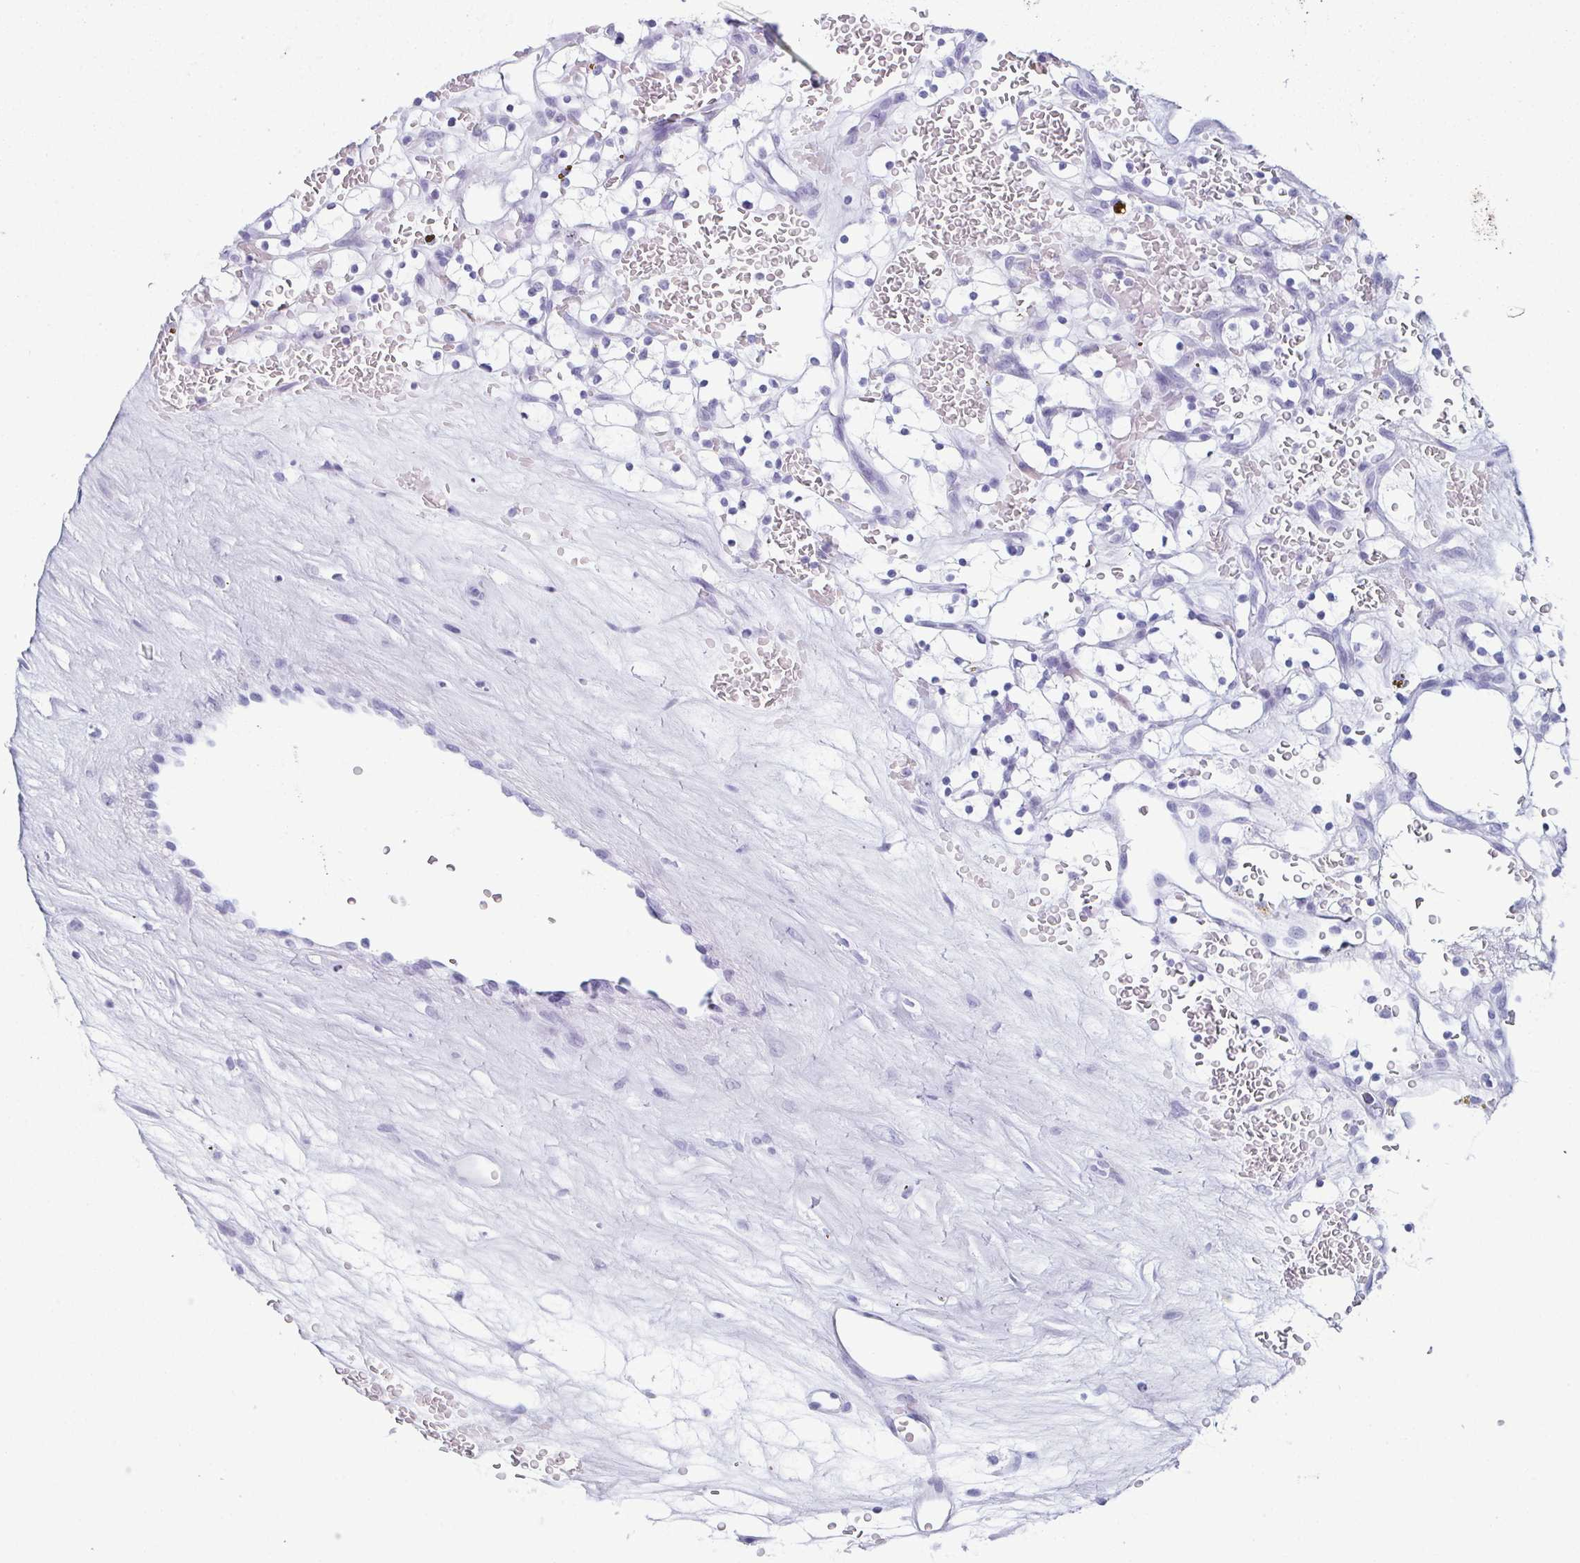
{"staining": {"intensity": "negative", "quantity": "none", "location": "none"}, "tissue": "renal cancer", "cell_type": "Tumor cells", "image_type": "cancer", "snomed": [{"axis": "morphology", "description": "Adenocarcinoma, NOS"}, {"axis": "topography", "description": "Kidney"}], "caption": "Tumor cells show no significant expression in renal cancer. (DAB (3,3'-diaminobenzidine) IHC, high magnification).", "gene": "ENKUR", "patient": {"sex": "female", "age": 64}}